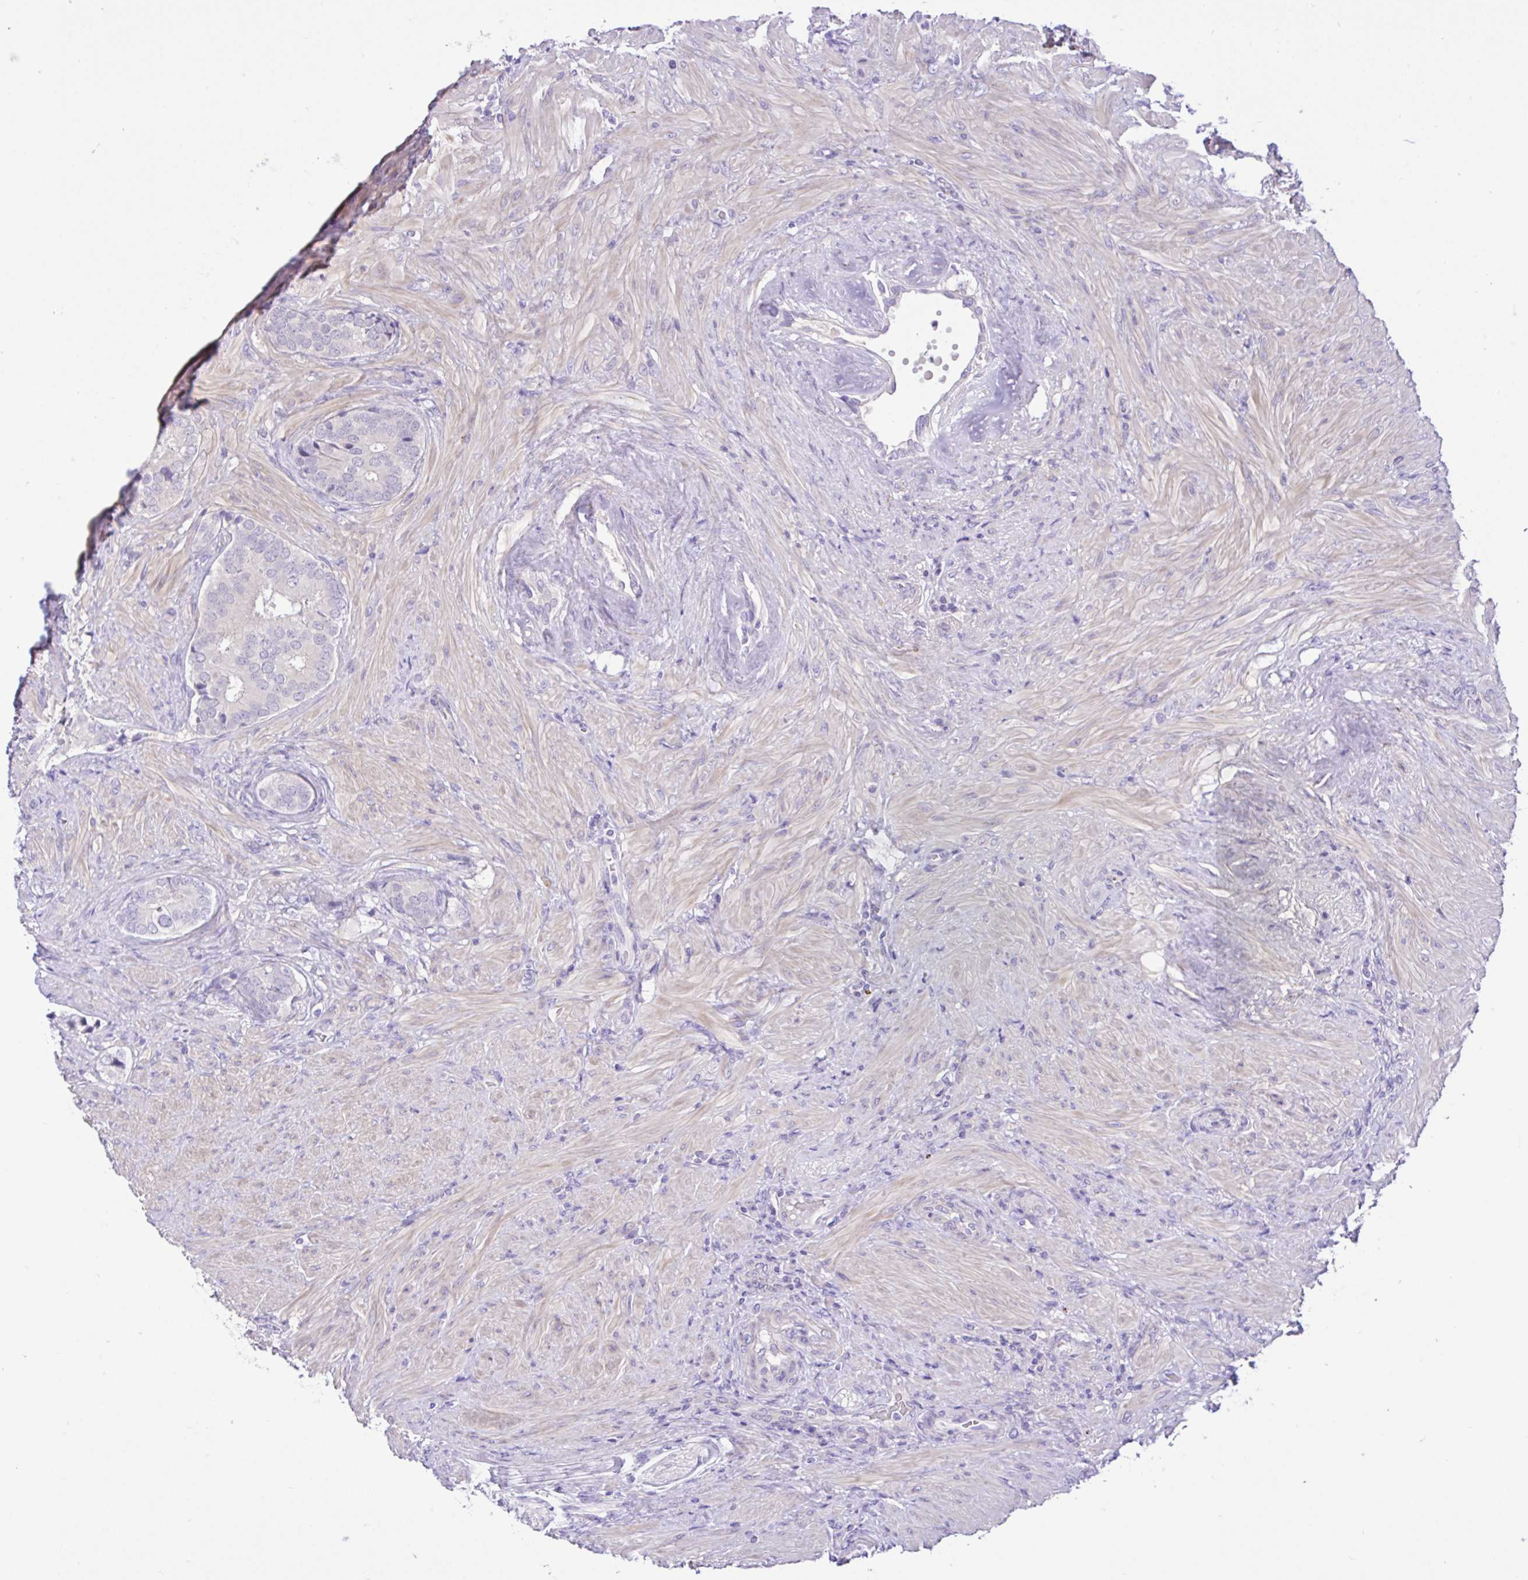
{"staining": {"intensity": "negative", "quantity": "none", "location": "none"}, "tissue": "prostate cancer", "cell_type": "Tumor cells", "image_type": "cancer", "snomed": [{"axis": "morphology", "description": "Adenocarcinoma, High grade"}, {"axis": "topography", "description": "Prostate"}], "caption": "Immunohistochemistry micrograph of human high-grade adenocarcinoma (prostate) stained for a protein (brown), which reveals no expression in tumor cells.", "gene": "ANO4", "patient": {"sex": "male", "age": 62}}